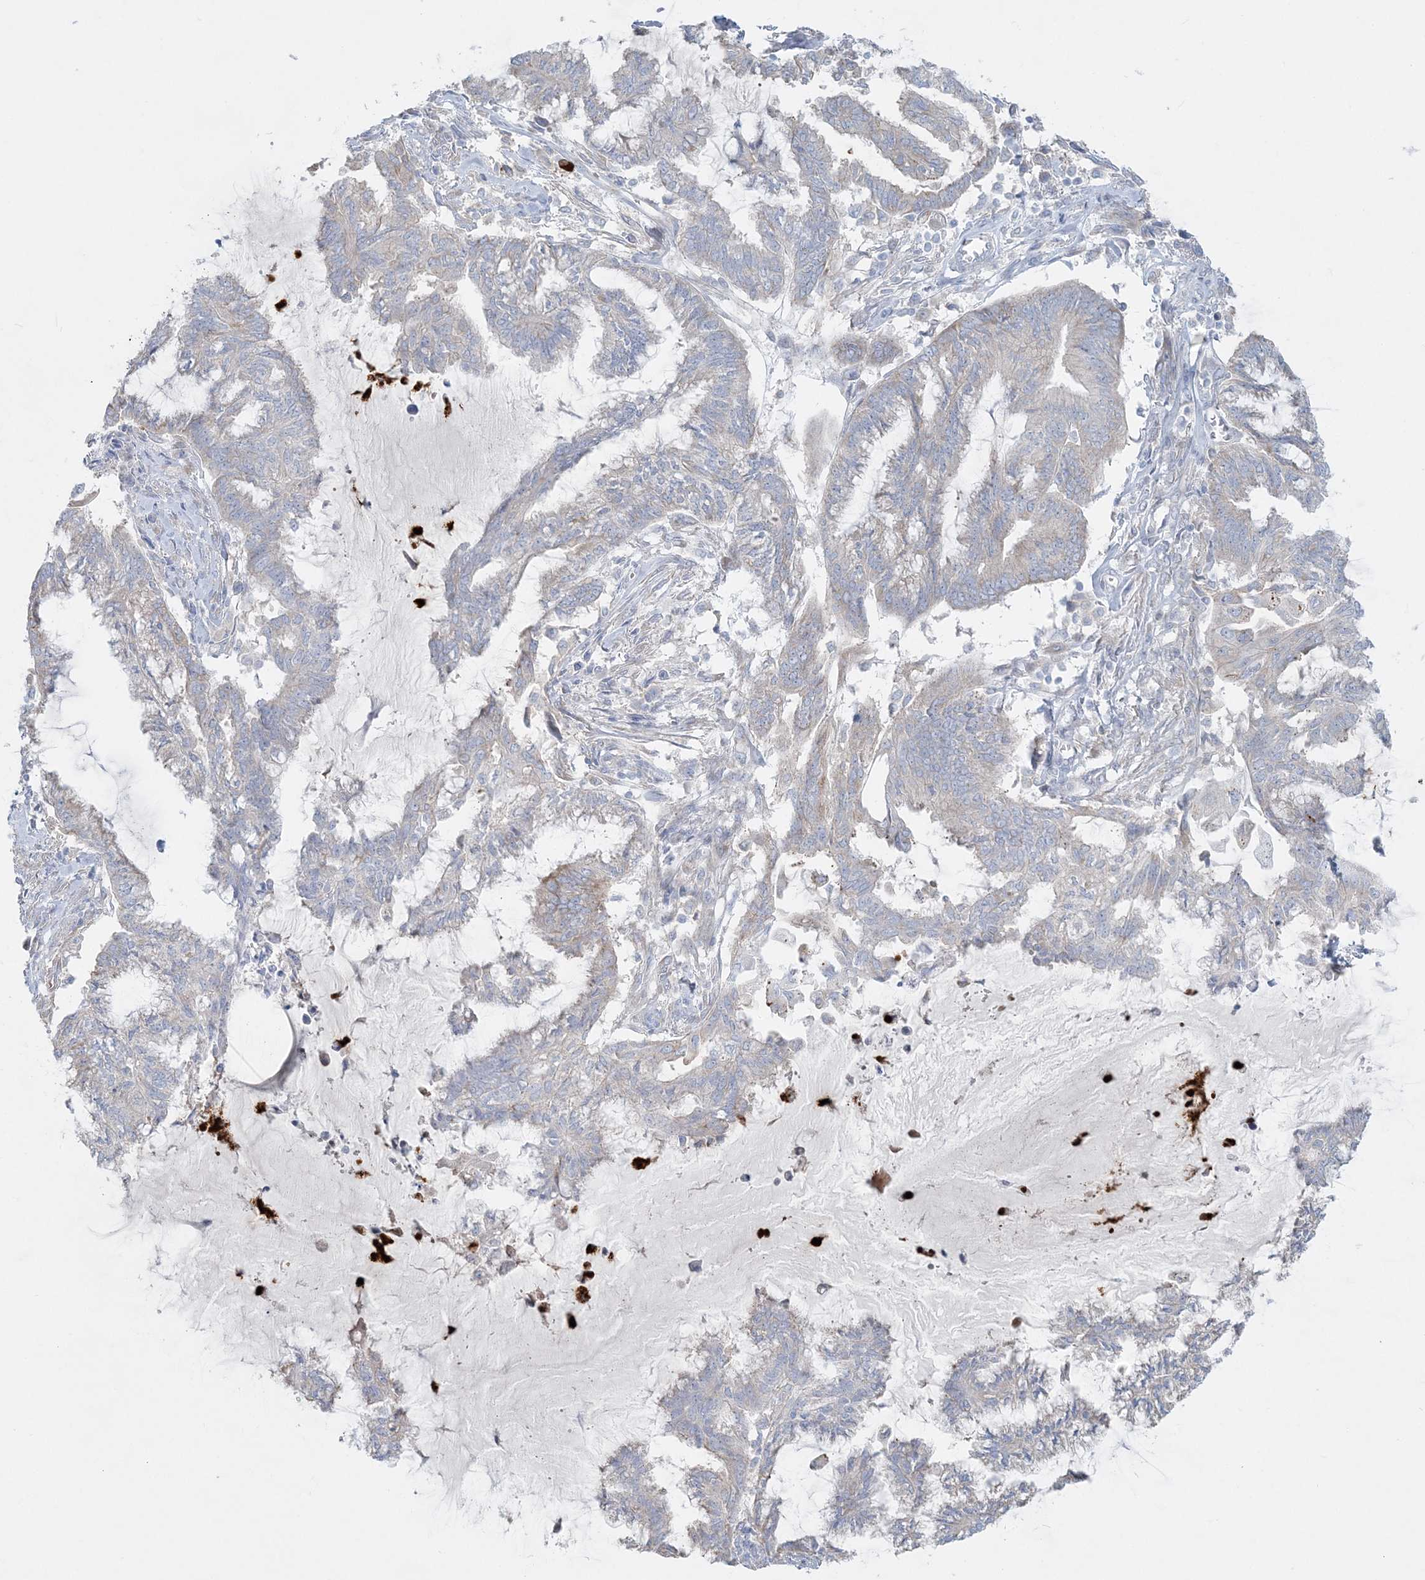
{"staining": {"intensity": "weak", "quantity": "<25%", "location": "cytoplasmic/membranous"}, "tissue": "endometrial cancer", "cell_type": "Tumor cells", "image_type": "cancer", "snomed": [{"axis": "morphology", "description": "Adenocarcinoma, NOS"}, {"axis": "topography", "description": "Endometrium"}], "caption": "IHC histopathology image of human endometrial cancer (adenocarcinoma) stained for a protein (brown), which shows no staining in tumor cells.", "gene": "CCNJ", "patient": {"sex": "female", "age": 86}}